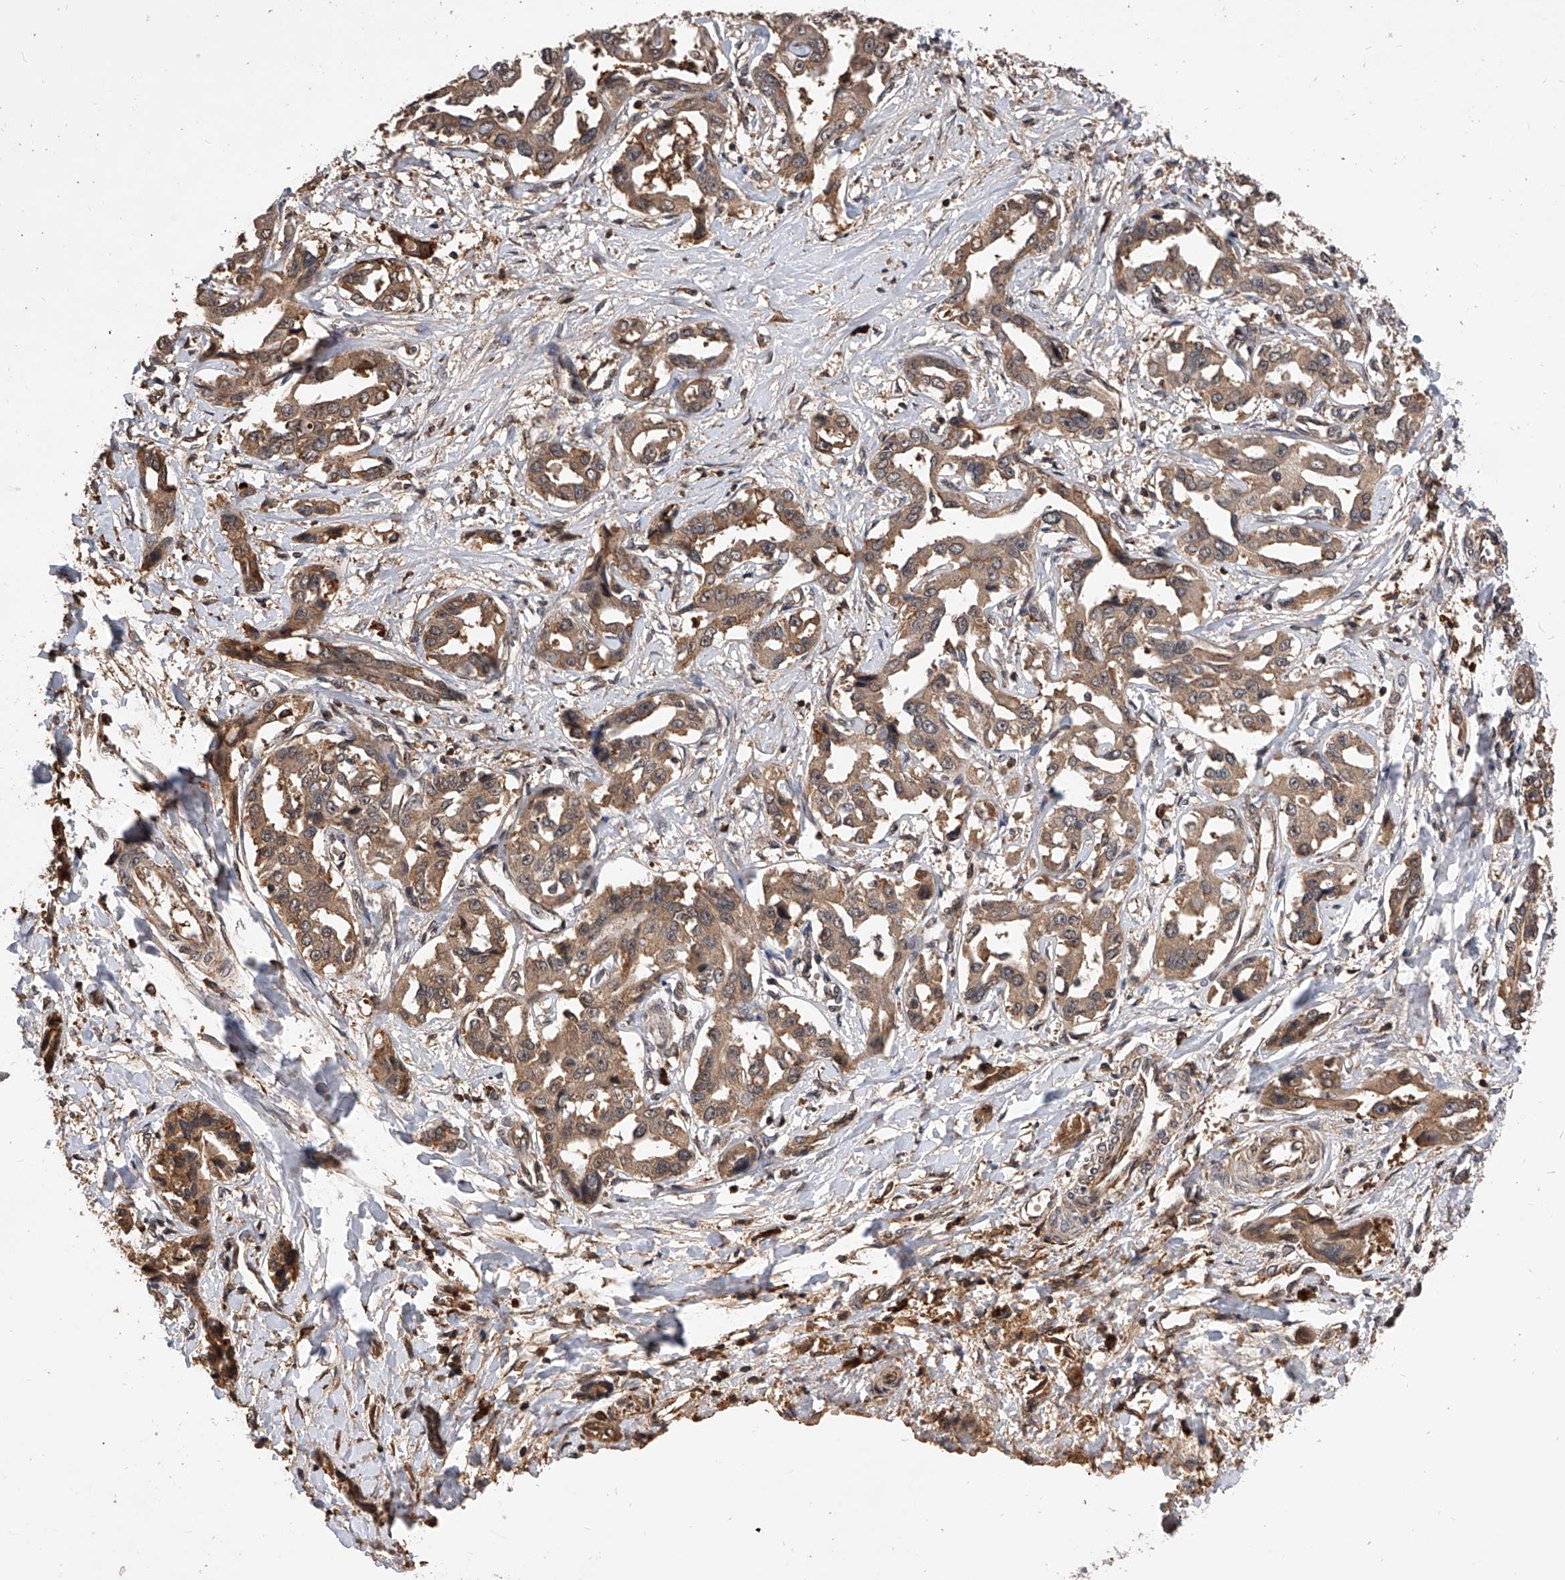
{"staining": {"intensity": "moderate", "quantity": ">75%", "location": "cytoplasmic/membranous"}, "tissue": "liver cancer", "cell_type": "Tumor cells", "image_type": "cancer", "snomed": [{"axis": "morphology", "description": "Cholangiocarcinoma"}, {"axis": "topography", "description": "Liver"}], "caption": "Immunohistochemical staining of liver cancer (cholangiocarcinoma) demonstrates medium levels of moderate cytoplasmic/membranous expression in about >75% of tumor cells.", "gene": "CFAP410", "patient": {"sex": "male", "age": 59}}